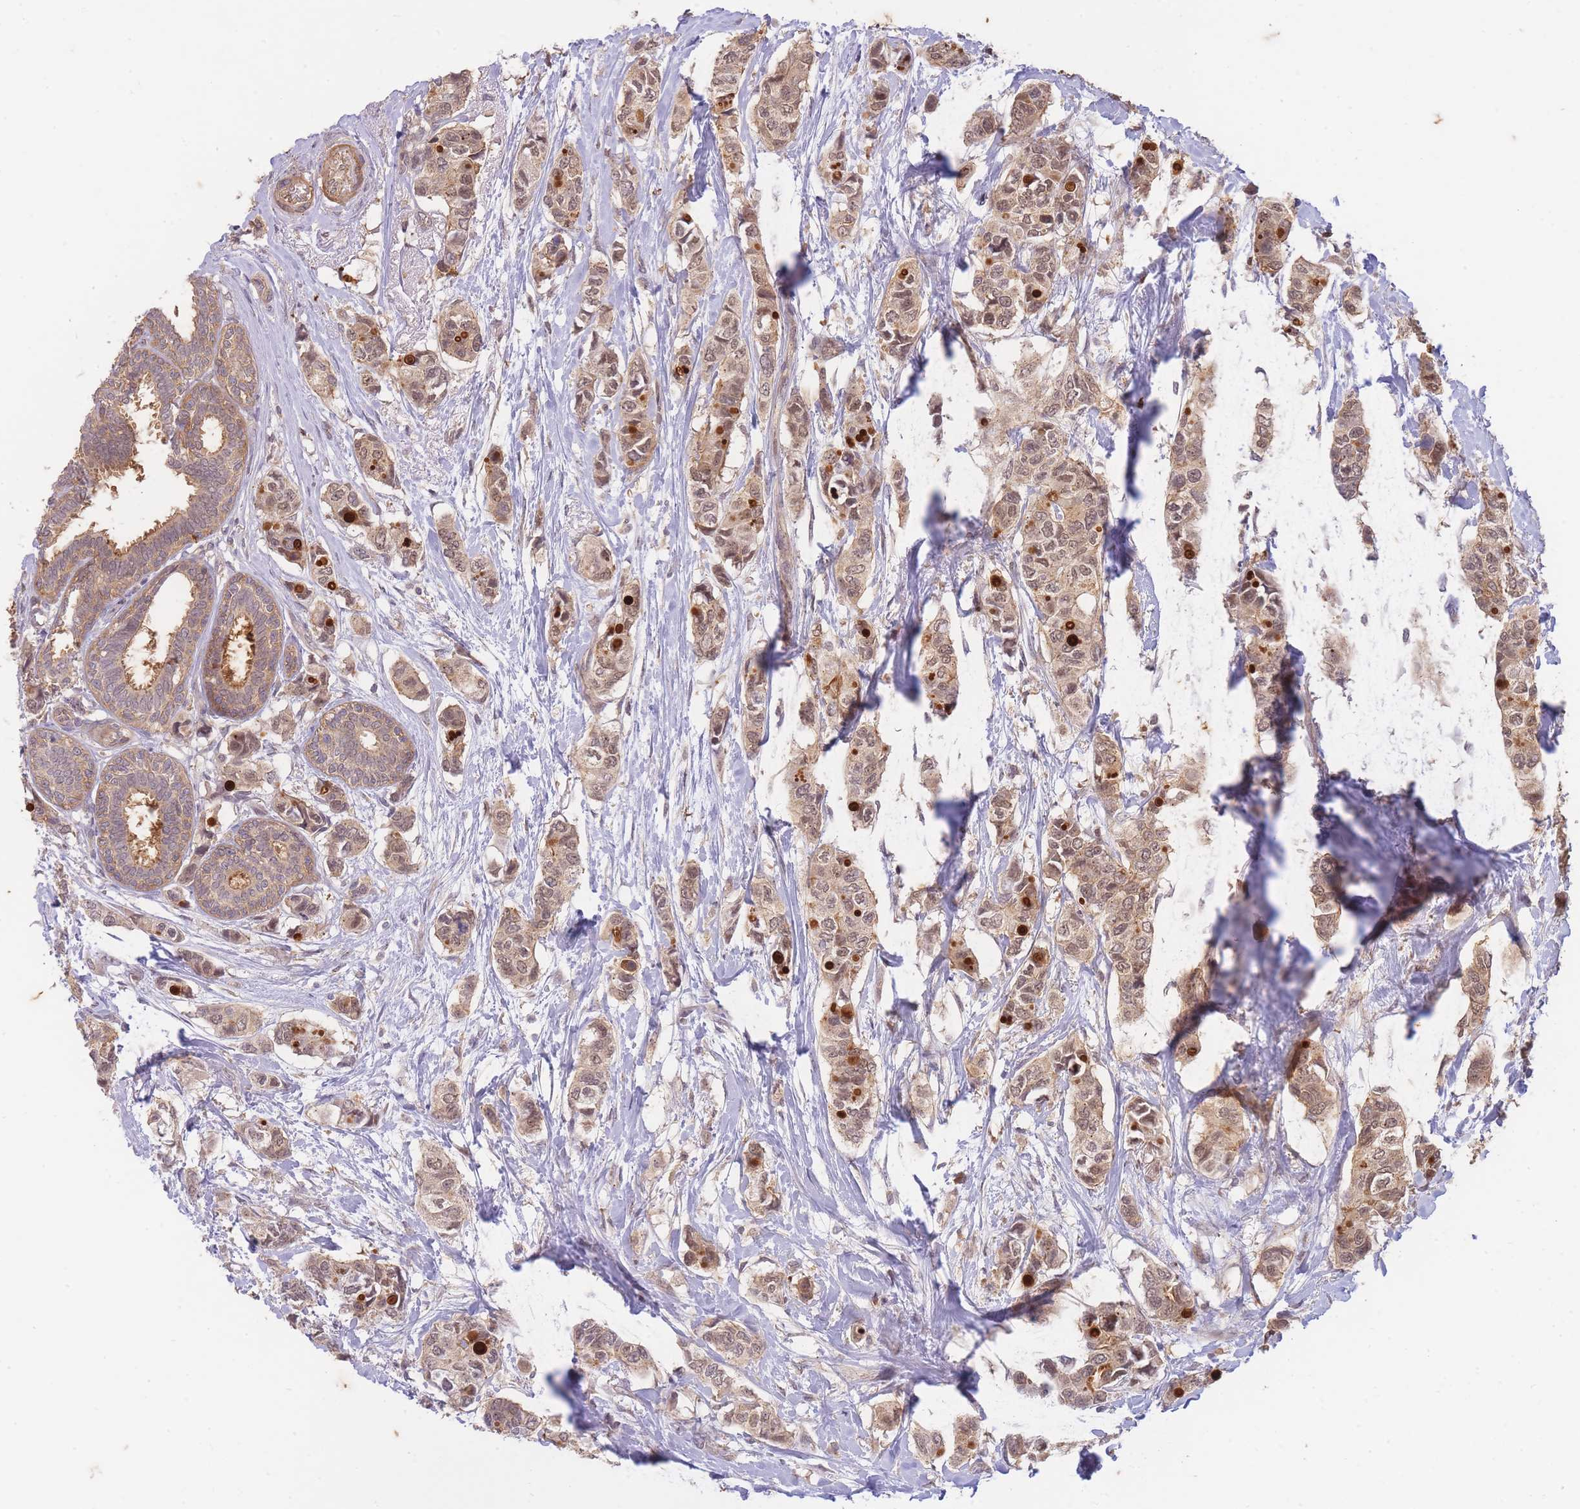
{"staining": {"intensity": "moderate", "quantity": ">75%", "location": "cytoplasmic/membranous,nuclear"}, "tissue": "breast cancer", "cell_type": "Tumor cells", "image_type": "cancer", "snomed": [{"axis": "morphology", "description": "Lobular carcinoma"}, {"axis": "topography", "description": "Breast"}], "caption": "Immunohistochemistry (IHC) photomicrograph of human breast cancer (lobular carcinoma) stained for a protein (brown), which exhibits medium levels of moderate cytoplasmic/membranous and nuclear expression in approximately >75% of tumor cells.", "gene": "ST8SIA4", "patient": {"sex": "female", "age": 51}}